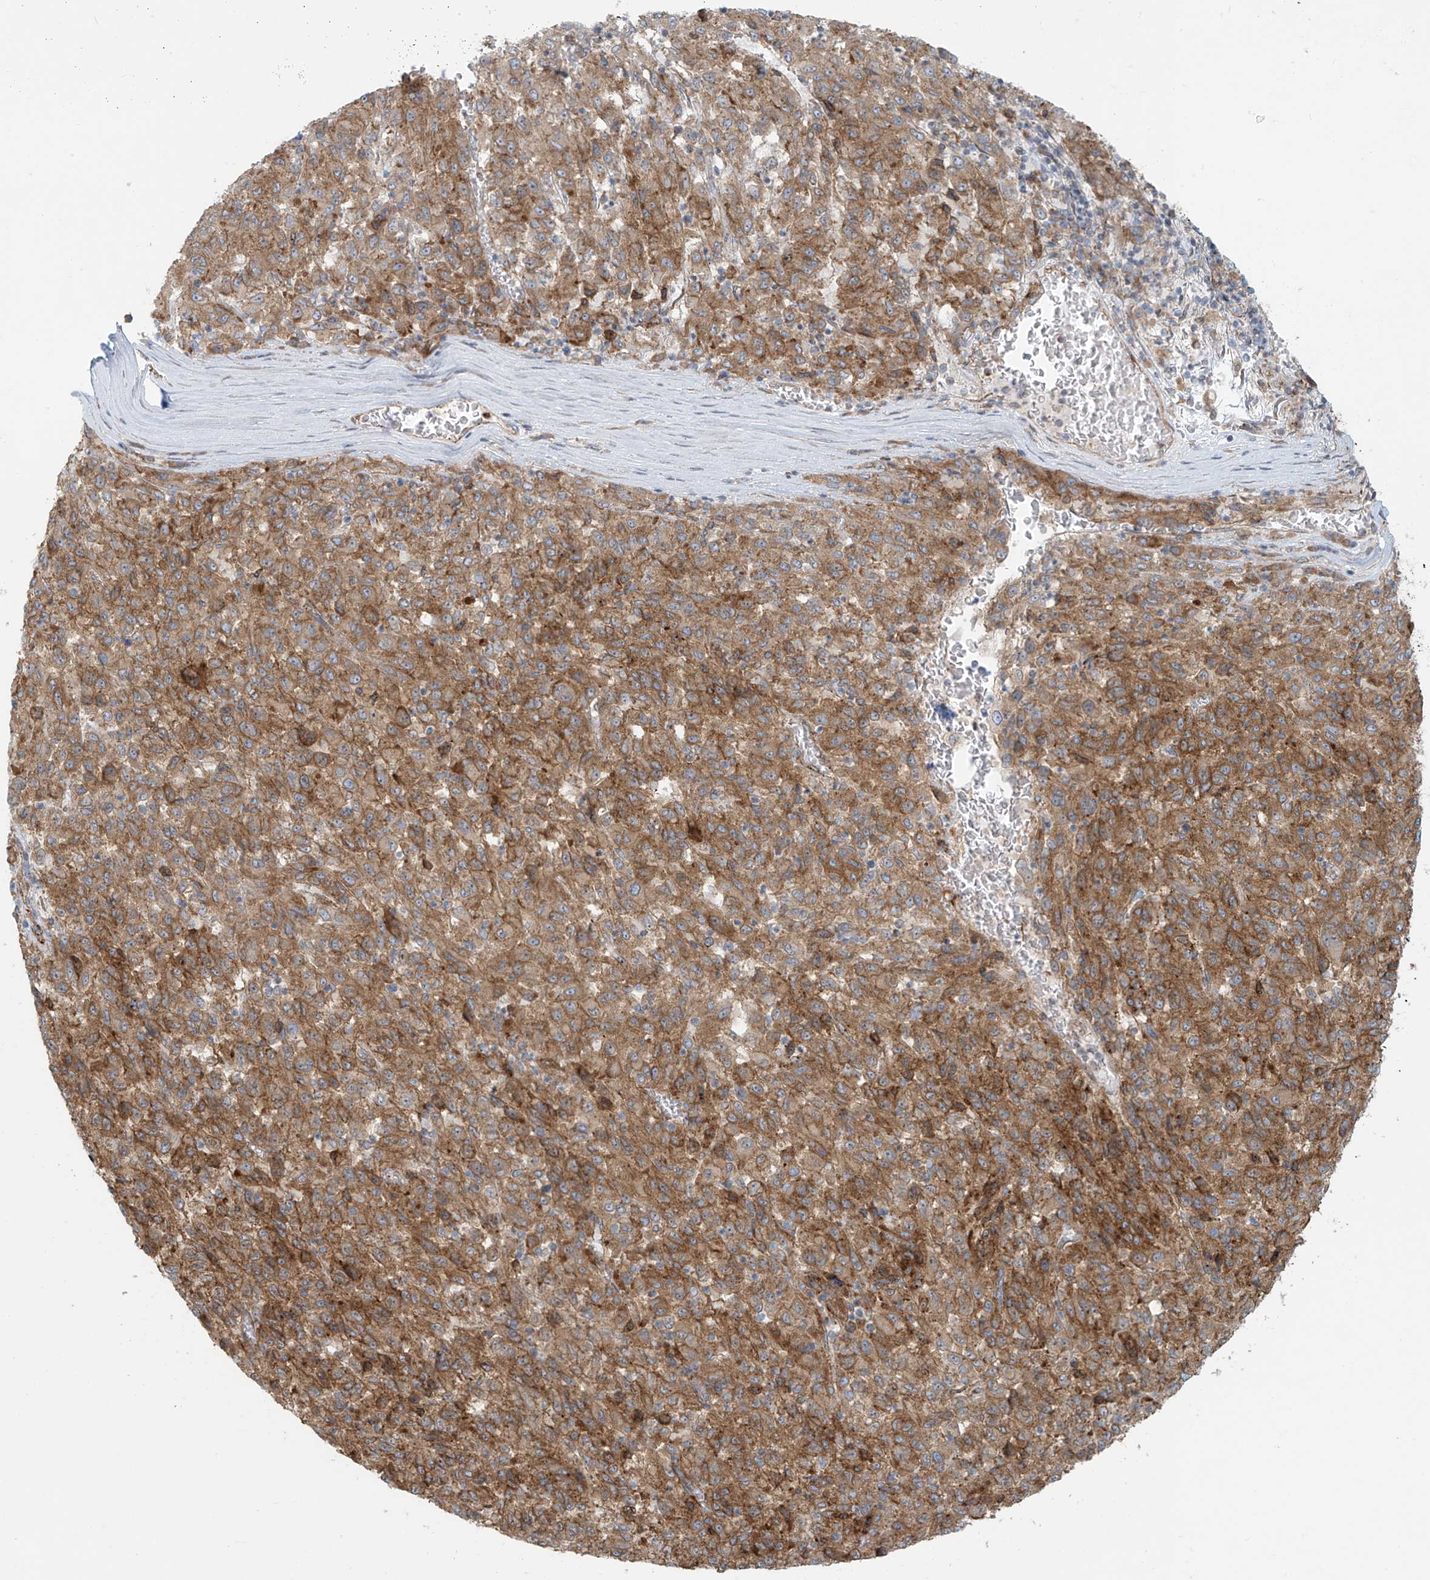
{"staining": {"intensity": "moderate", "quantity": ">75%", "location": "cytoplasmic/membranous"}, "tissue": "melanoma", "cell_type": "Tumor cells", "image_type": "cancer", "snomed": [{"axis": "morphology", "description": "Malignant melanoma, Metastatic site"}, {"axis": "topography", "description": "Lung"}], "caption": "DAB immunohistochemical staining of malignant melanoma (metastatic site) shows moderate cytoplasmic/membranous protein expression in approximately >75% of tumor cells.", "gene": "LZTS3", "patient": {"sex": "male", "age": 64}}